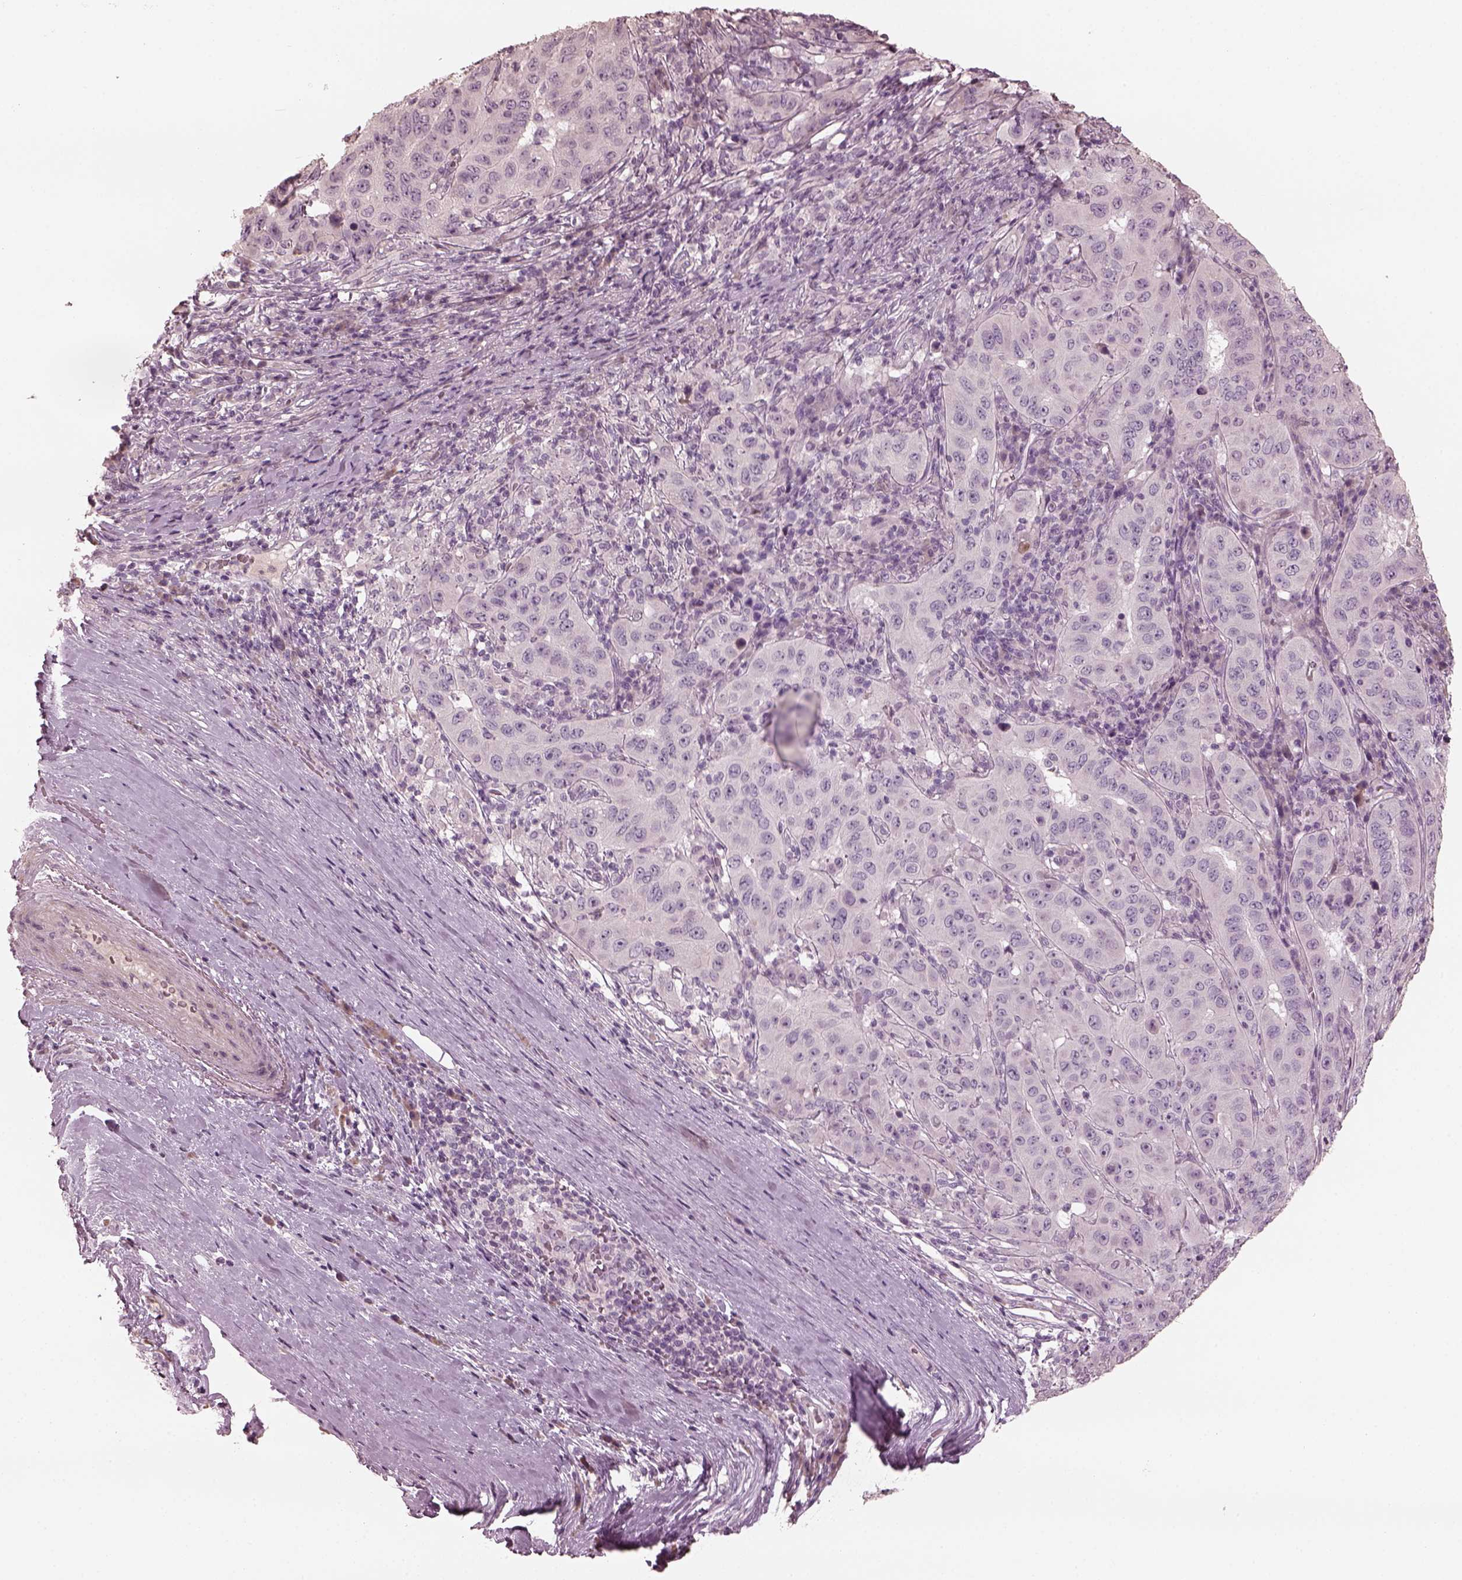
{"staining": {"intensity": "negative", "quantity": "none", "location": "none"}, "tissue": "pancreatic cancer", "cell_type": "Tumor cells", "image_type": "cancer", "snomed": [{"axis": "morphology", "description": "Adenocarcinoma, NOS"}, {"axis": "topography", "description": "Pancreas"}], "caption": "Pancreatic adenocarcinoma stained for a protein using IHC reveals no staining tumor cells.", "gene": "OPTC", "patient": {"sex": "male", "age": 63}}